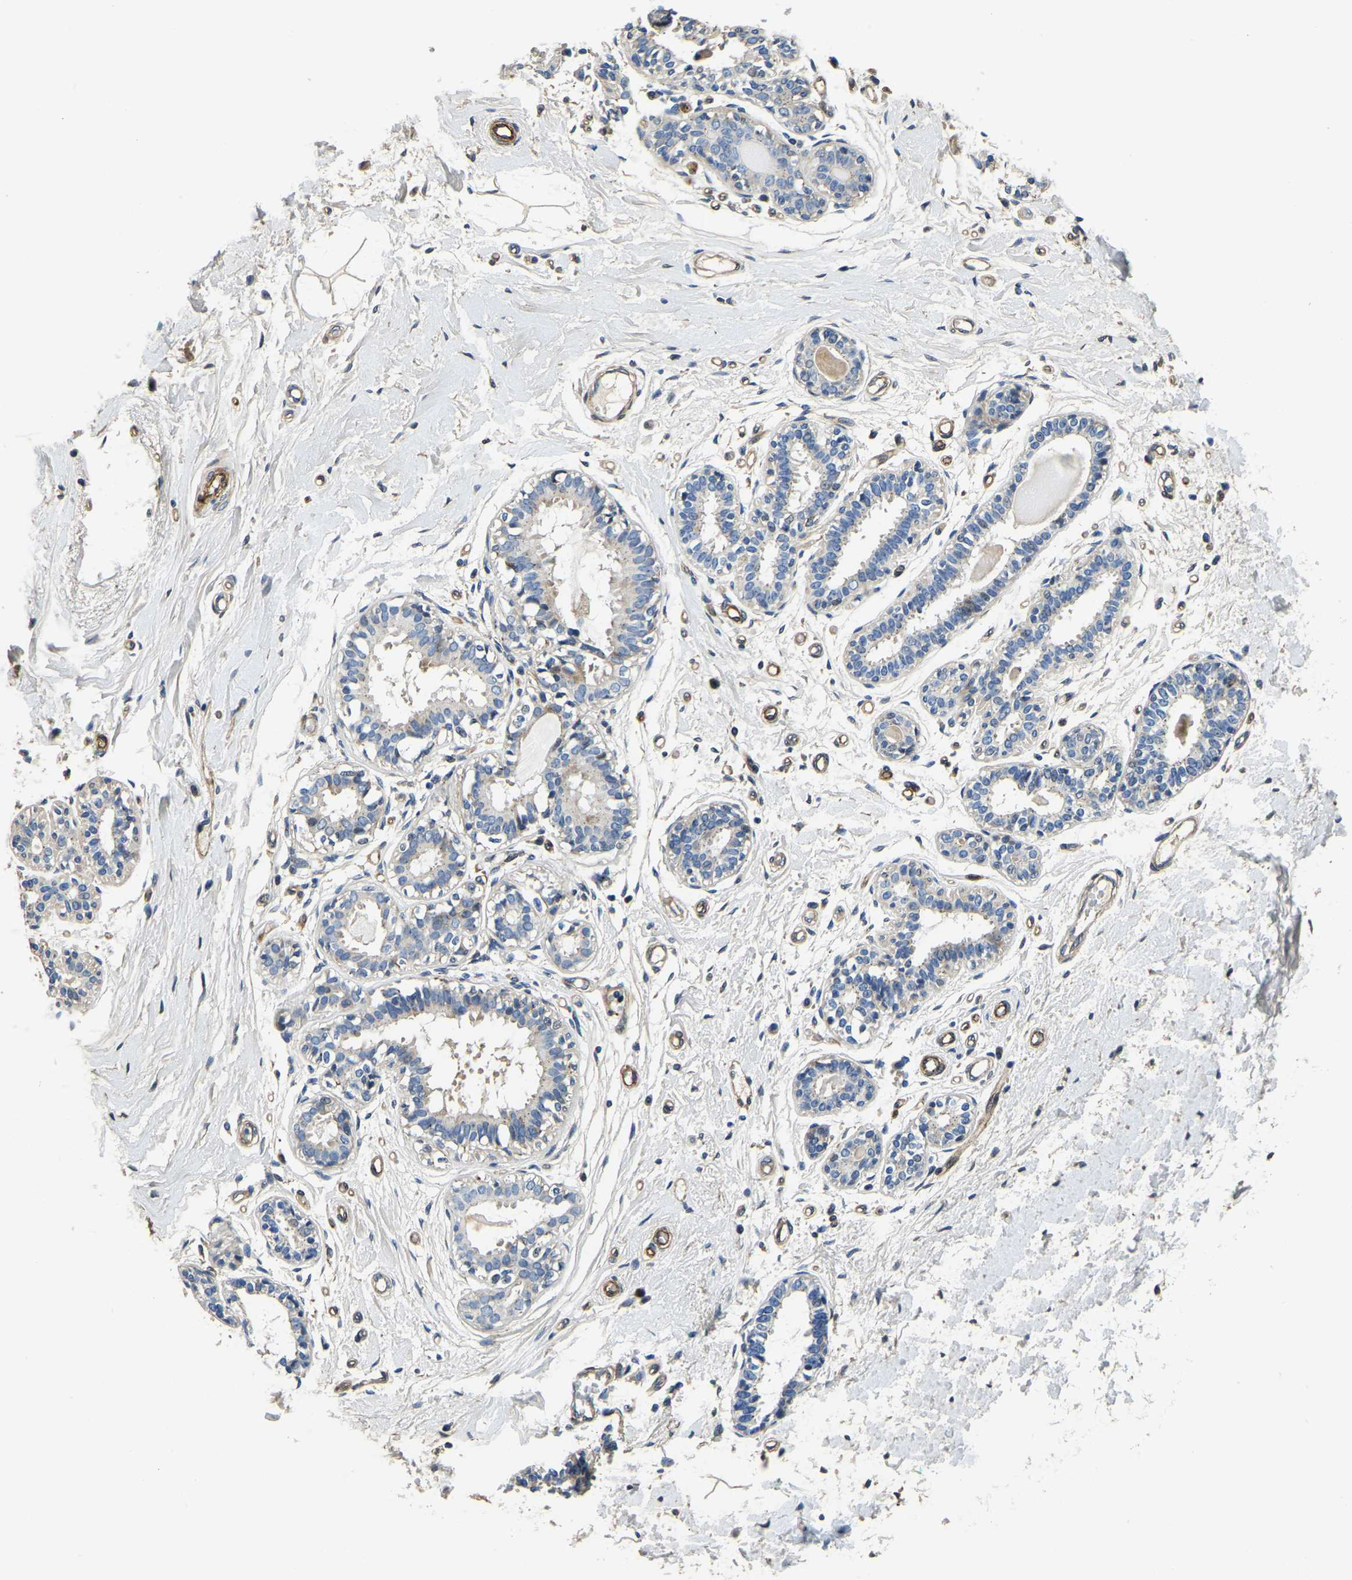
{"staining": {"intensity": "weak", "quantity": ">75%", "location": "cytoplasmic/membranous"}, "tissue": "breast", "cell_type": "Adipocytes", "image_type": "normal", "snomed": [{"axis": "morphology", "description": "Normal tissue, NOS"}, {"axis": "morphology", "description": "Lobular carcinoma"}, {"axis": "topography", "description": "Breast"}], "caption": "Immunohistochemistry image of benign breast: breast stained using immunohistochemistry (IHC) demonstrates low levels of weak protein expression localized specifically in the cytoplasmic/membranous of adipocytes, appearing as a cytoplasmic/membranous brown color.", "gene": "RNF39", "patient": {"sex": "female", "age": 59}}